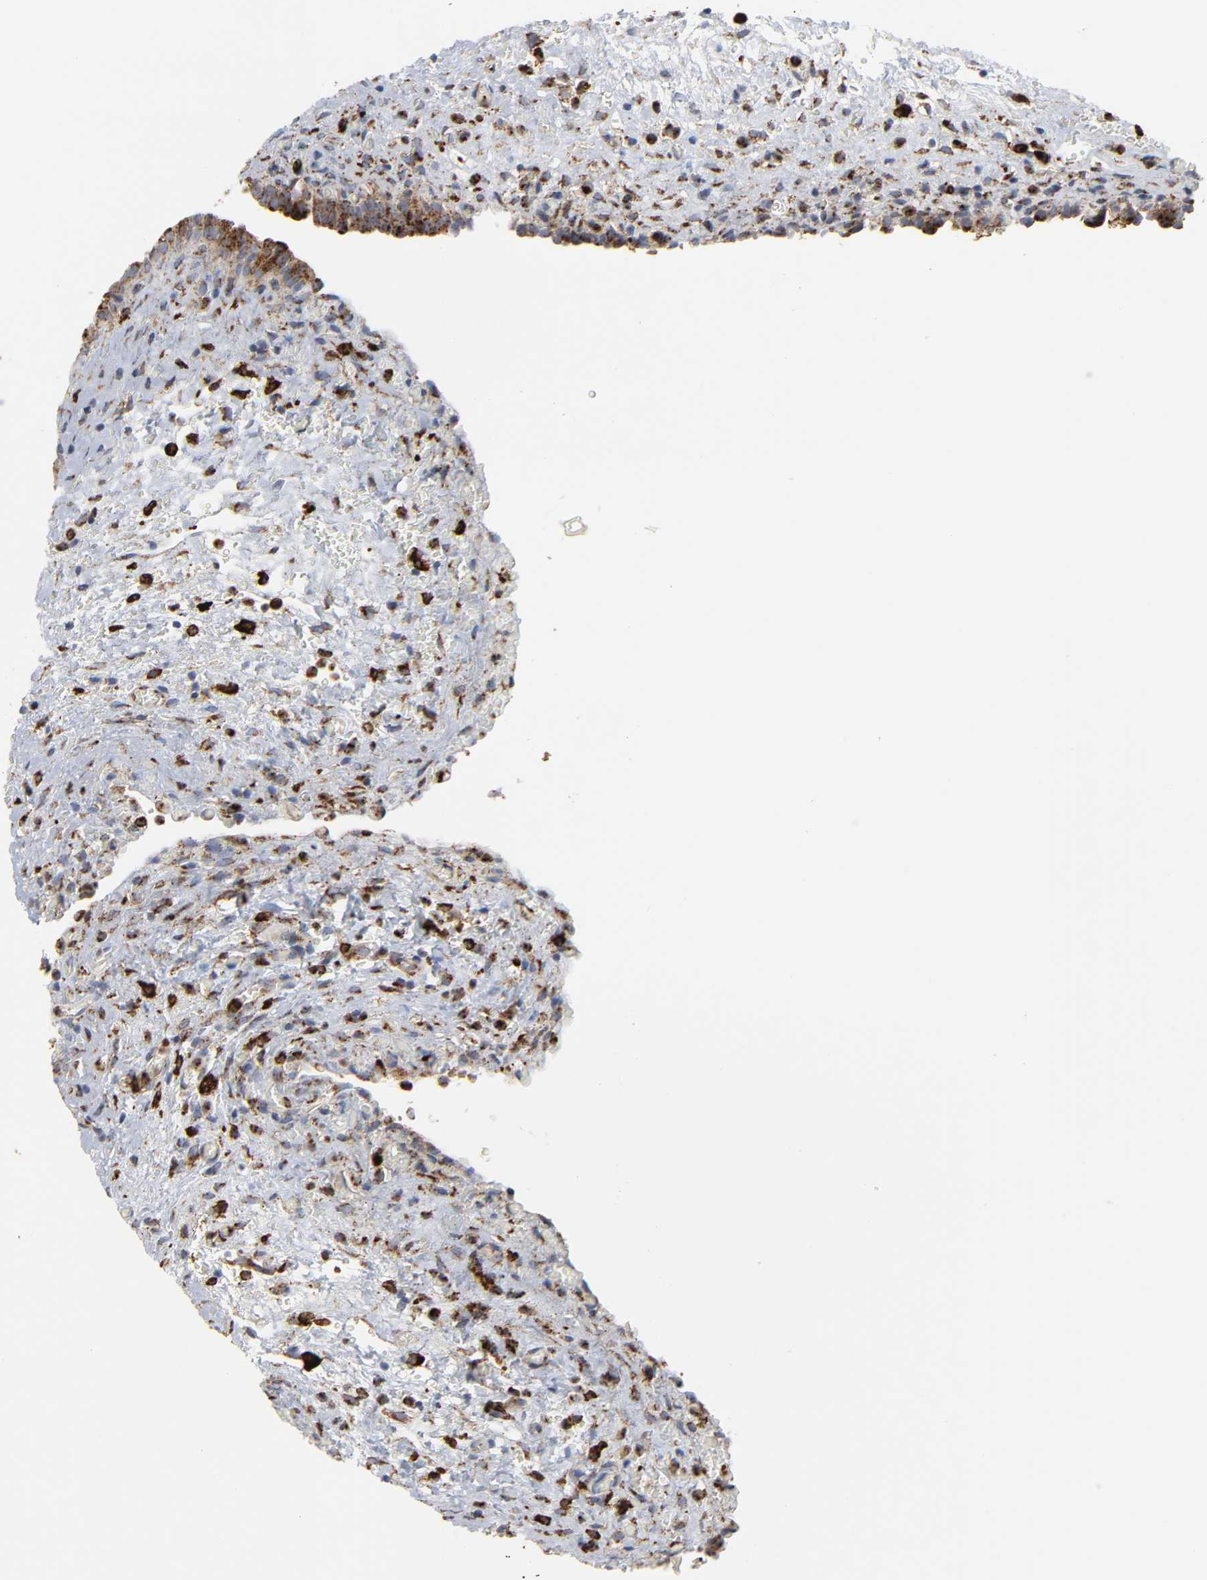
{"staining": {"intensity": "strong", "quantity": ">75%", "location": "cytoplasmic/membranous"}, "tissue": "urinary bladder", "cell_type": "Urothelial cells", "image_type": "normal", "snomed": [{"axis": "morphology", "description": "Normal tissue, NOS"}, {"axis": "morphology", "description": "Dysplasia, NOS"}, {"axis": "topography", "description": "Urinary bladder"}], "caption": "A high amount of strong cytoplasmic/membranous staining is present in approximately >75% of urothelial cells in unremarkable urinary bladder. Immunohistochemistry (ihc) stains the protein of interest in brown and the nuclei are stained blue.", "gene": "PSAP", "patient": {"sex": "male", "age": 35}}